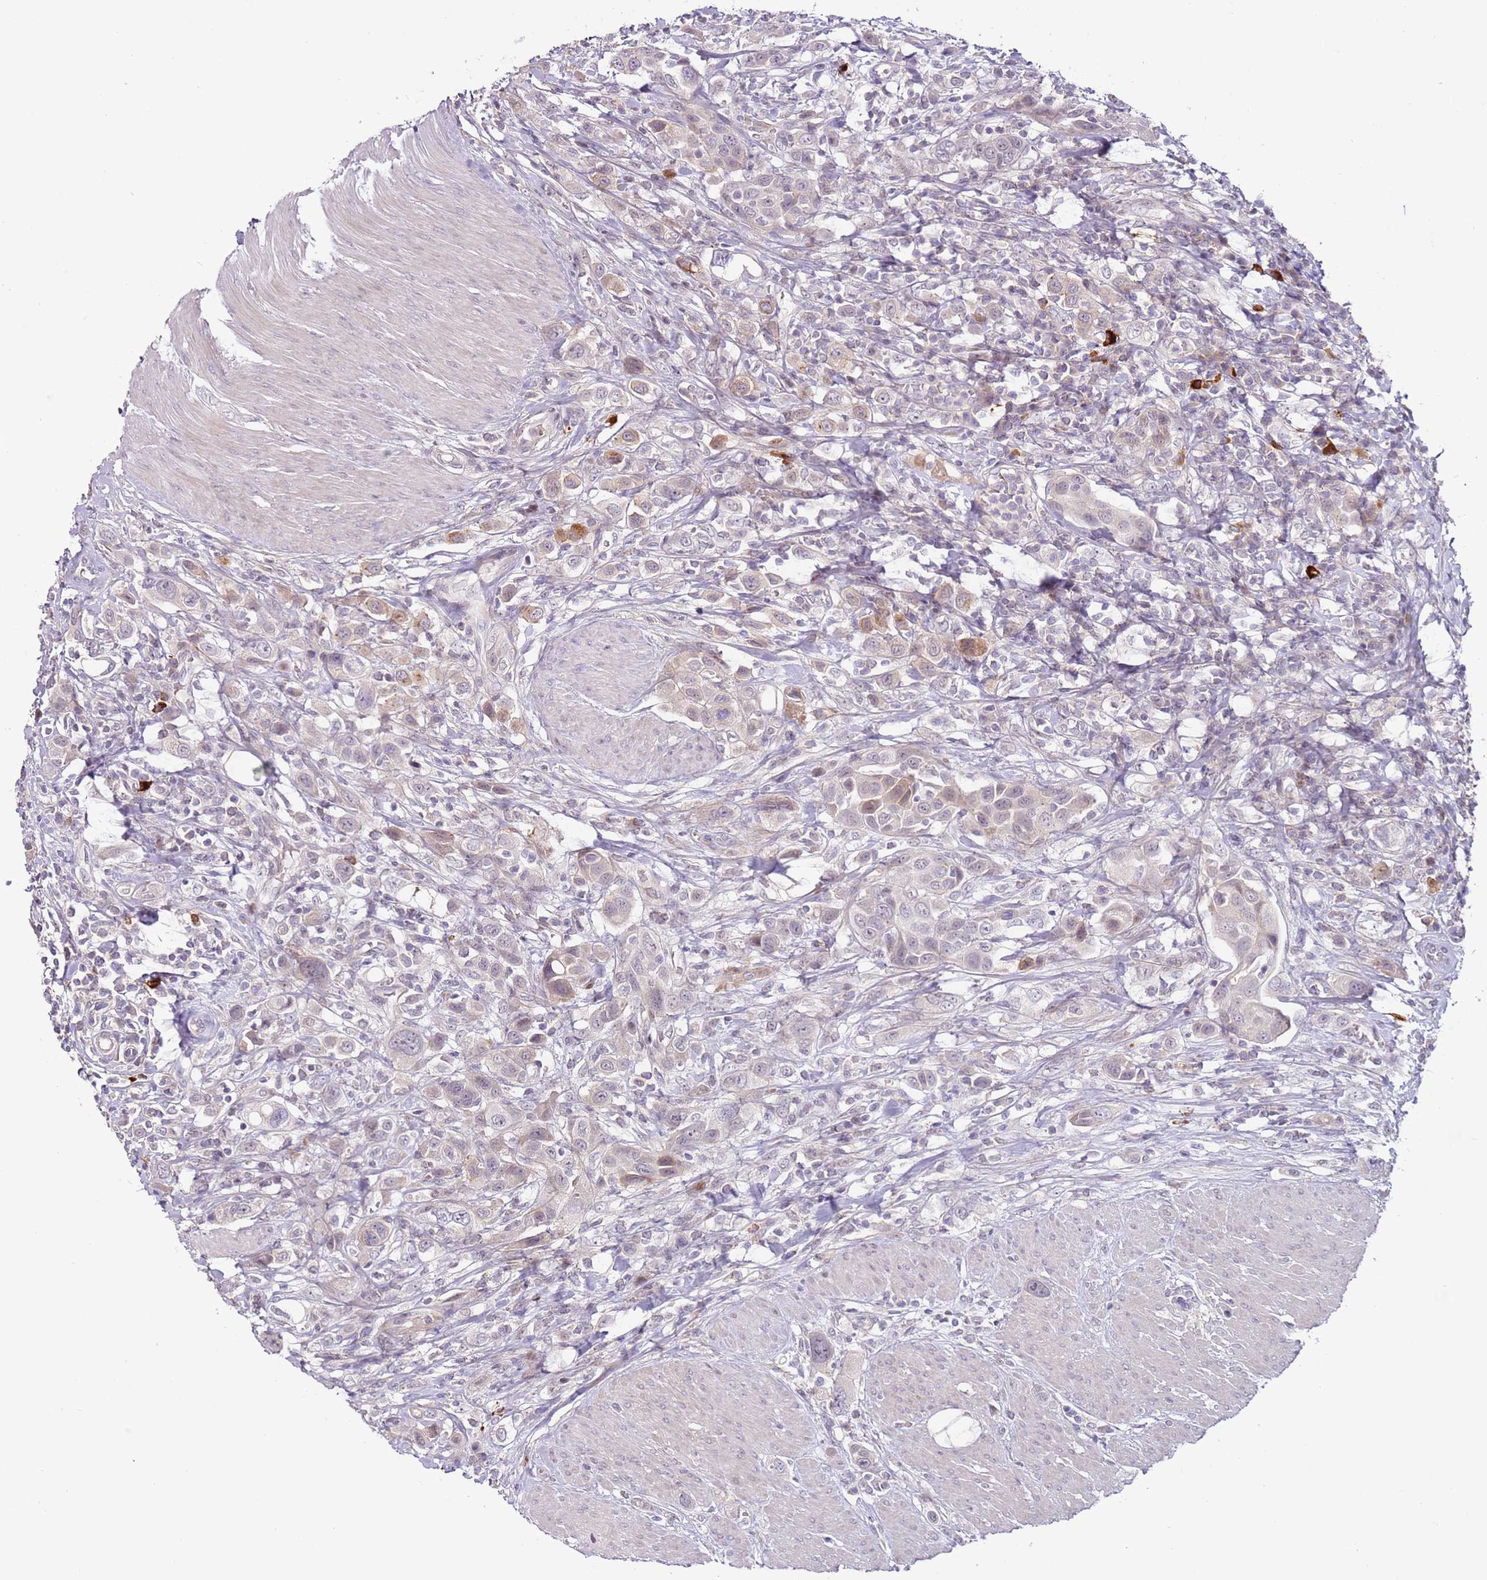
{"staining": {"intensity": "moderate", "quantity": "<25%", "location": "cytoplasmic/membranous"}, "tissue": "urothelial cancer", "cell_type": "Tumor cells", "image_type": "cancer", "snomed": [{"axis": "morphology", "description": "Urothelial carcinoma, High grade"}, {"axis": "topography", "description": "Urinary bladder"}], "caption": "Immunohistochemical staining of high-grade urothelial carcinoma exhibits low levels of moderate cytoplasmic/membranous staining in about <25% of tumor cells. The protein of interest is stained brown, and the nuclei are stained in blue (DAB (3,3'-diaminobenzidine) IHC with brightfield microscopy, high magnification).", "gene": "MTG2", "patient": {"sex": "male", "age": 50}}